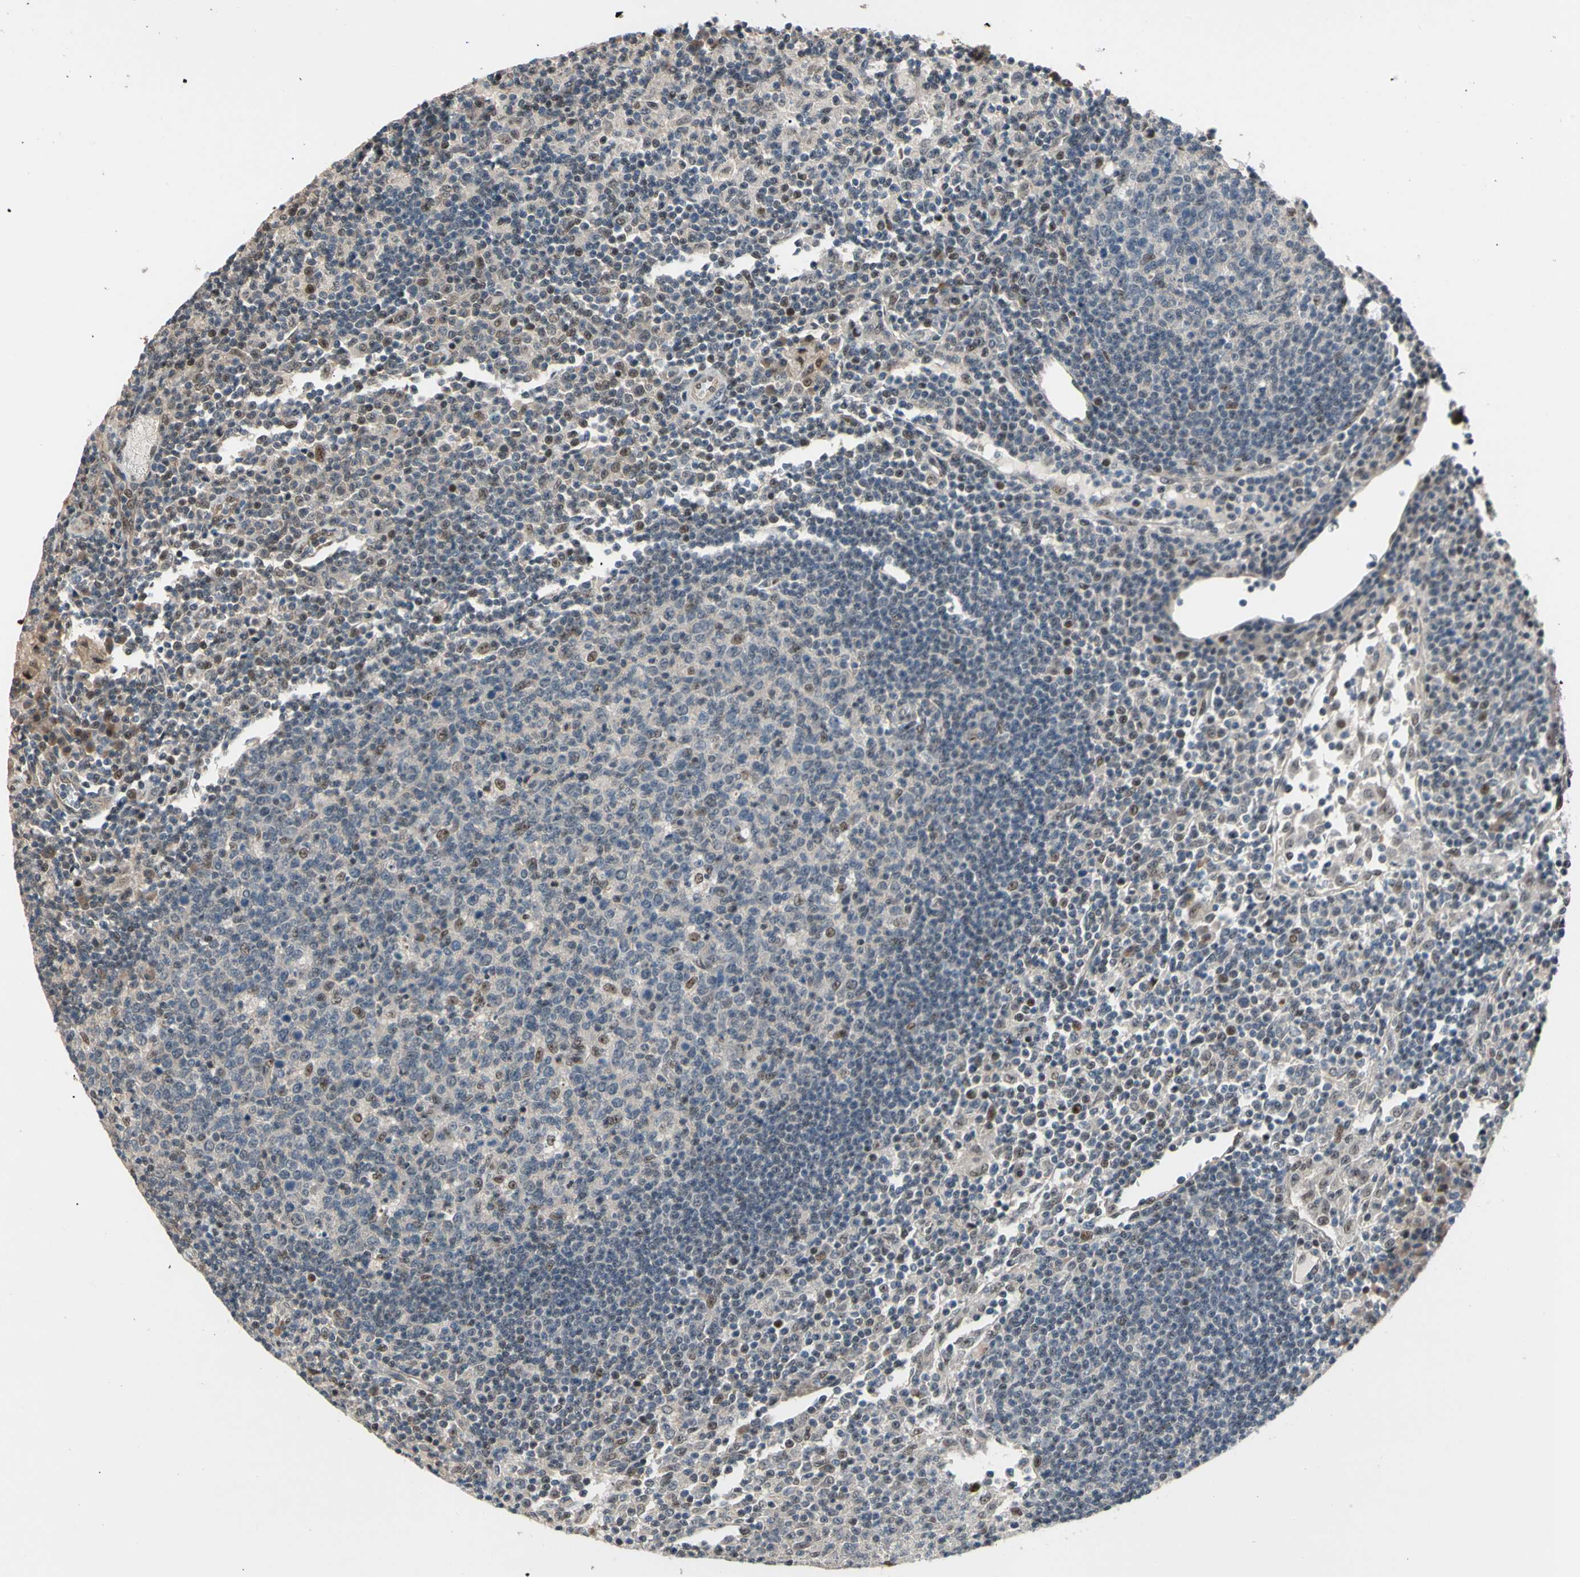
{"staining": {"intensity": "weak", "quantity": "25%-75%", "location": "cytoplasmic/membranous,nuclear"}, "tissue": "lymph node", "cell_type": "Germinal center cells", "image_type": "normal", "snomed": [{"axis": "morphology", "description": "Normal tissue, NOS"}, {"axis": "morphology", "description": "Inflammation, NOS"}, {"axis": "topography", "description": "Lymph node"}], "caption": "This is an image of IHC staining of benign lymph node, which shows weak positivity in the cytoplasmic/membranous,nuclear of germinal center cells.", "gene": "NGEF", "patient": {"sex": "male", "age": 55}}